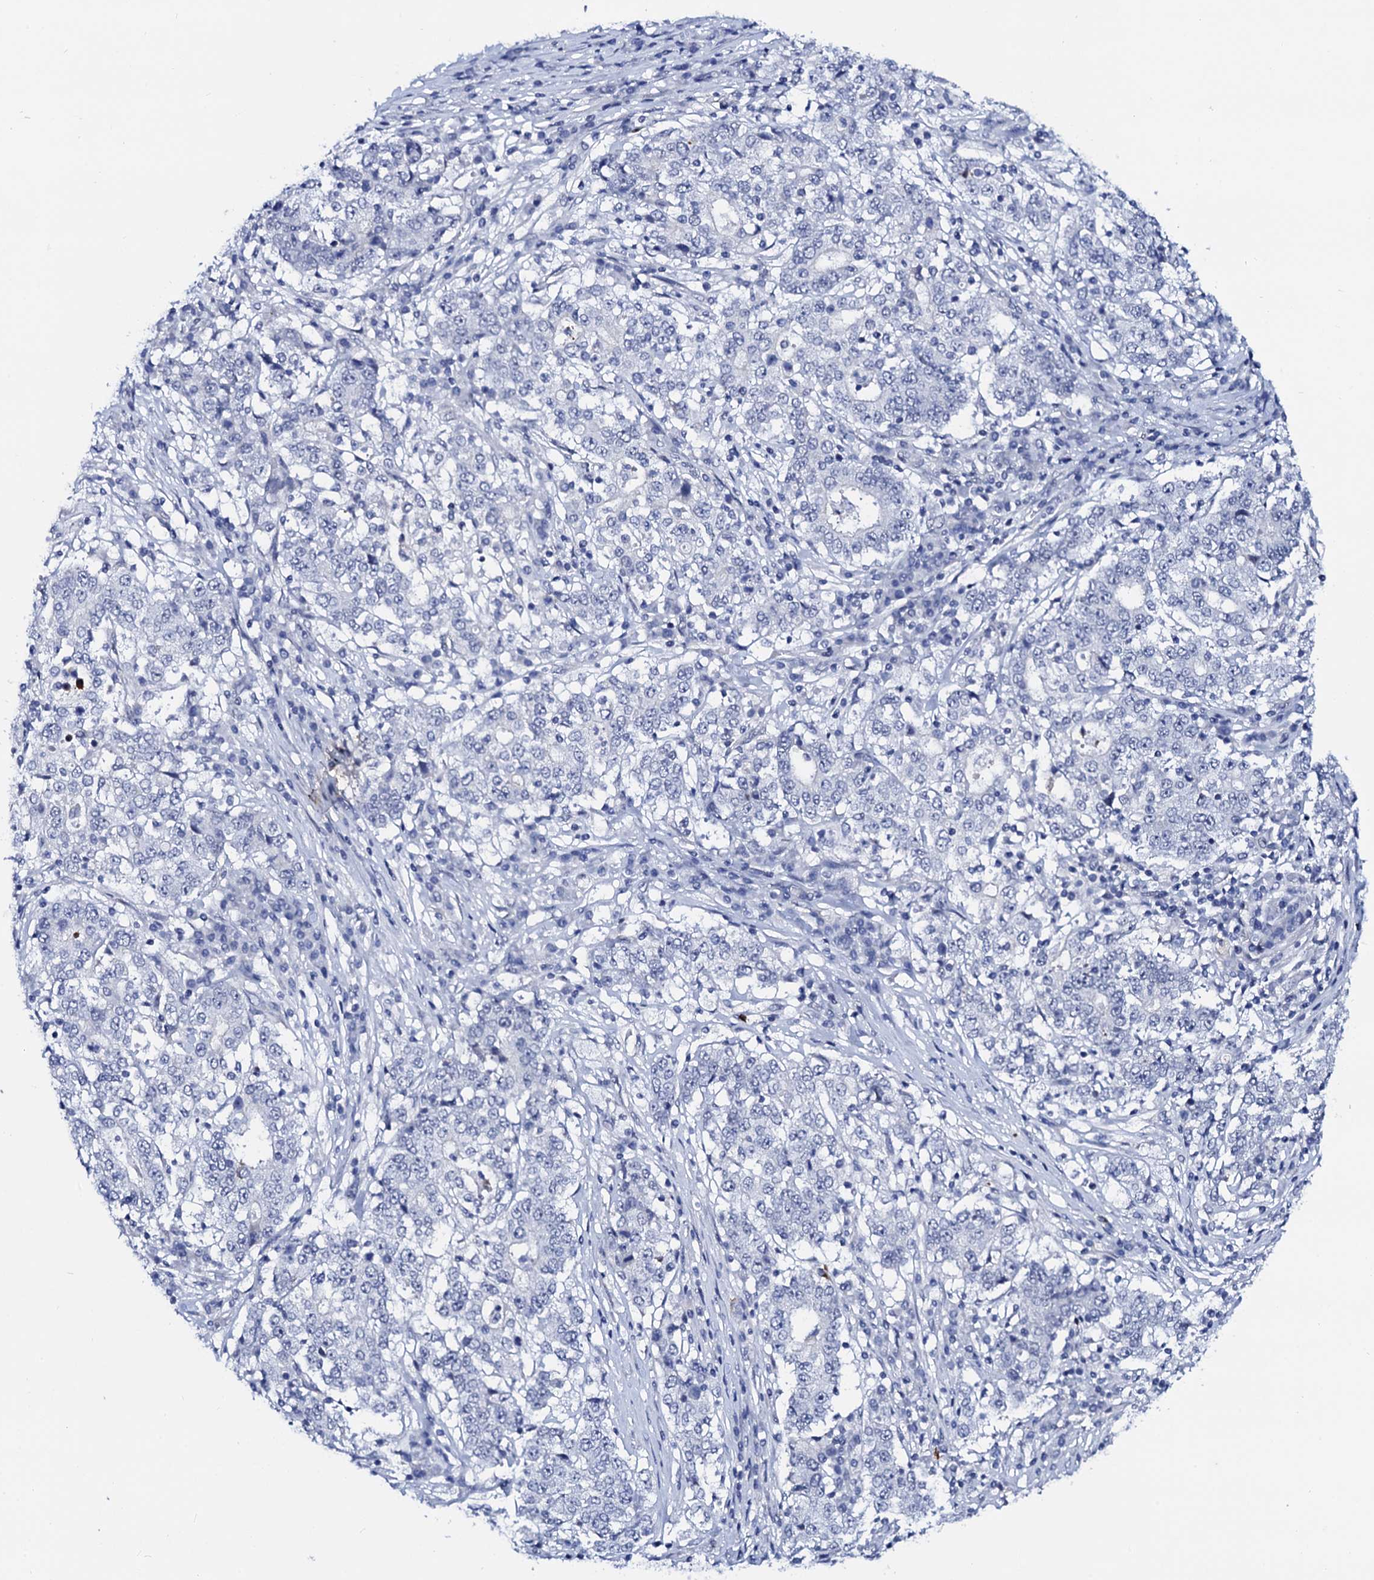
{"staining": {"intensity": "negative", "quantity": "none", "location": "none"}, "tissue": "stomach cancer", "cell_type": "Tumor cells", "image_type": "cancer", "snomed": [{"axis": "morphology", "description": "Adenocarcinoma, NOS"}, {"axis": "topography", "description": "Stomach"}], "caption": "An immunohistochemistry micrograph of stomach cancer is shown. There is no staining in tumor cells of stomach cancer.", "gene": "C16orf87", "patient": {"sex": "male", "age": 59}}